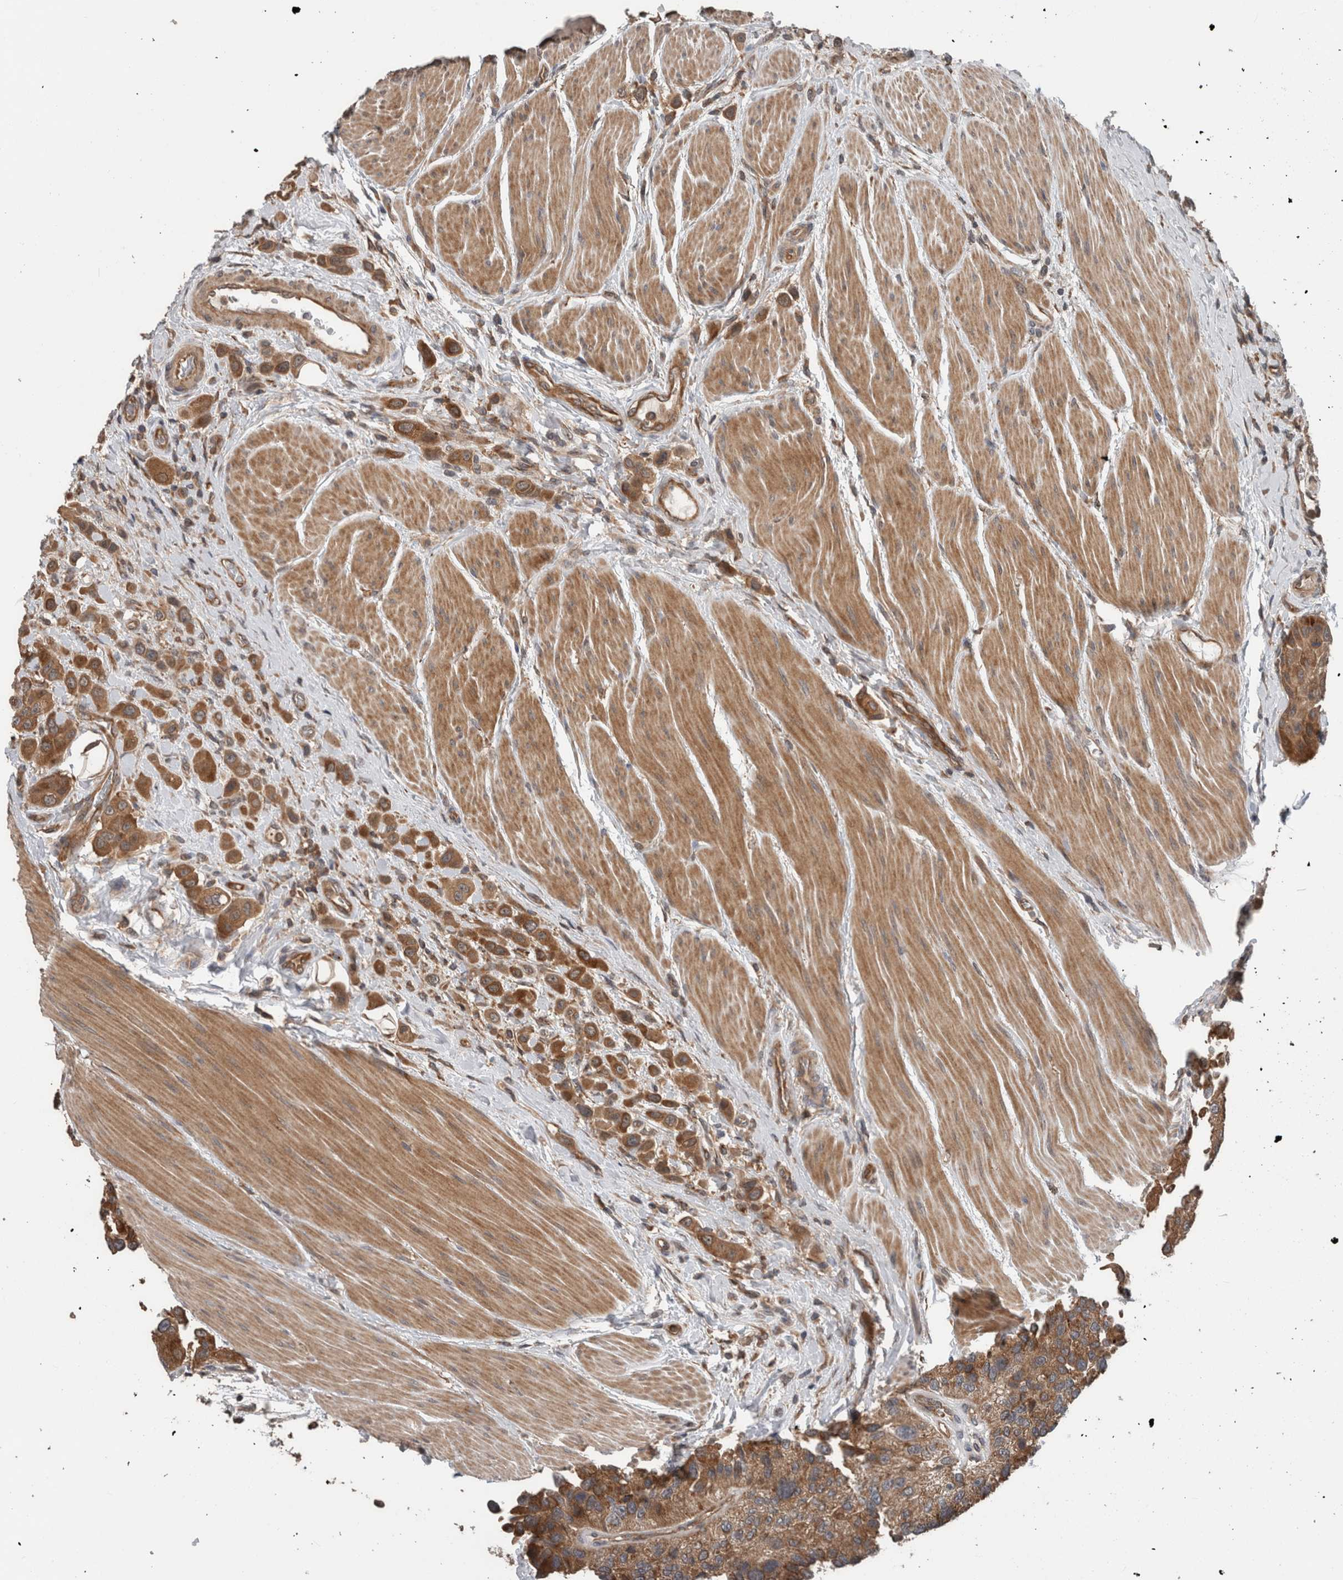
{"staining": {"intensity": "moderate", "quantity": ">75%", "location": "cytoplasmic/membranous"}, "tissue": "urothelial cancer", "cell_type": "Tumor cells", "image_type": "cancer", "snomed": [{"axis": "morphology", "description": "Urothelial carcinoma, High grade"}, {"axis": "topography", "description": "Urinary bladder"}], "caption": "A brown stain highlights moderate cytoplasmic/membranous positivity of a protein in human high-grade urothelial carcinoma tumor cells. The protein is shown in brown color, while the nuclei are stained blue.", "gene": "RIOK3", "patient": {"sex": "male", "age": 50}}